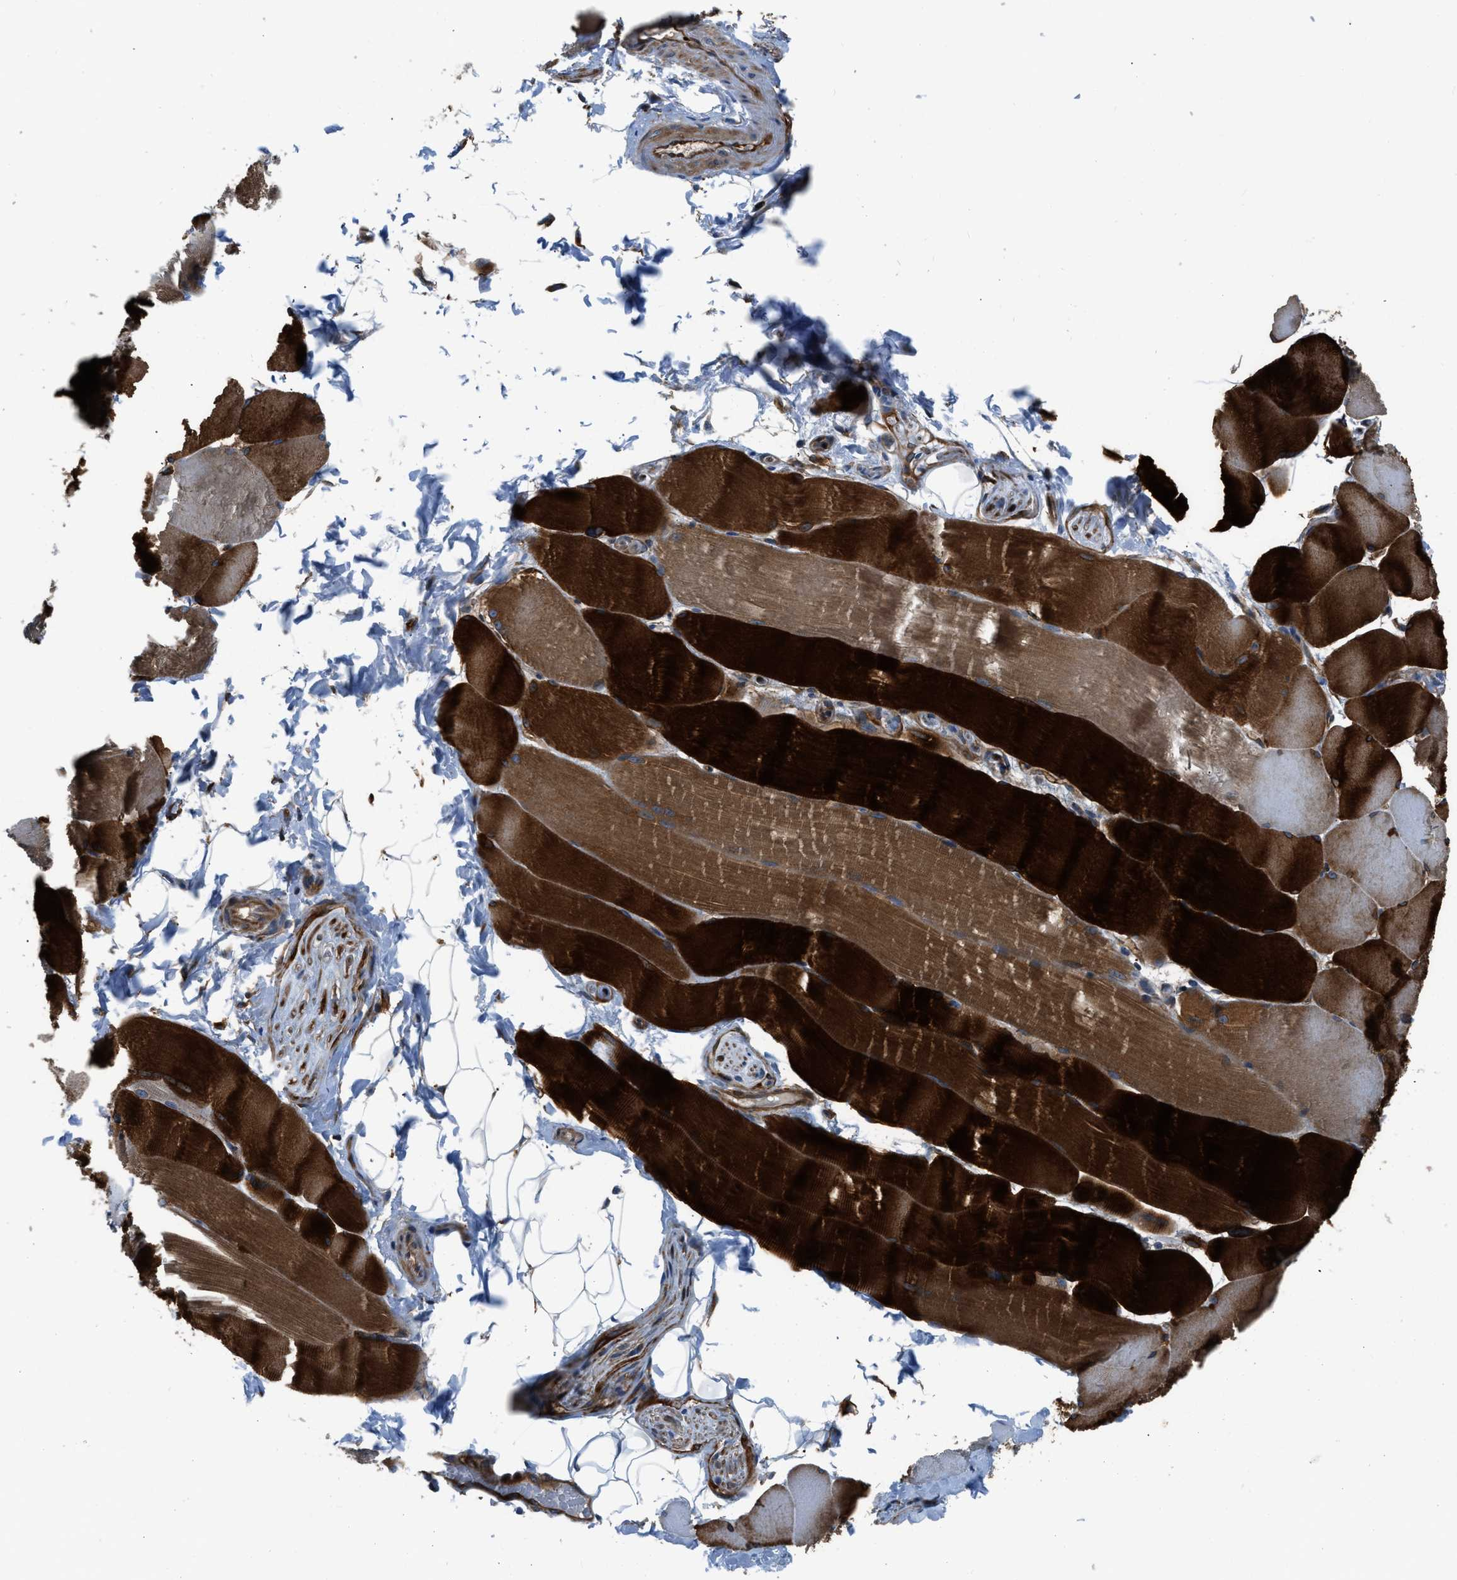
{"staining": {"intensity": "strong", "quantity": "25%-75%", "location": "cytoplasmic/membranous"}, "tissue": "skeletal muscle", "cell_type": "Myocytes", "image_type": "normal", "snomed": [{"axis": "morphology", "description": "Normal tissue, NOS"}, {"axis": "topography", "description": "Skin"}, {"axis": "topography", "description": "Skeletal muscle"}], "caption": "Skeletal muscle stained with DAB immunohistochemistry (IHC) exhibits high levels of strong cytoplasmic/membranous expression in about 25%-75% of myocytes. (Stains: DAB (3,3'-diaminobenzidine) in brown, nuclei in blue, Microscopy: brightfield microscopy at high magnification).", "gene": "PFKP", "patient": {"sex": "male", "age": 83}}